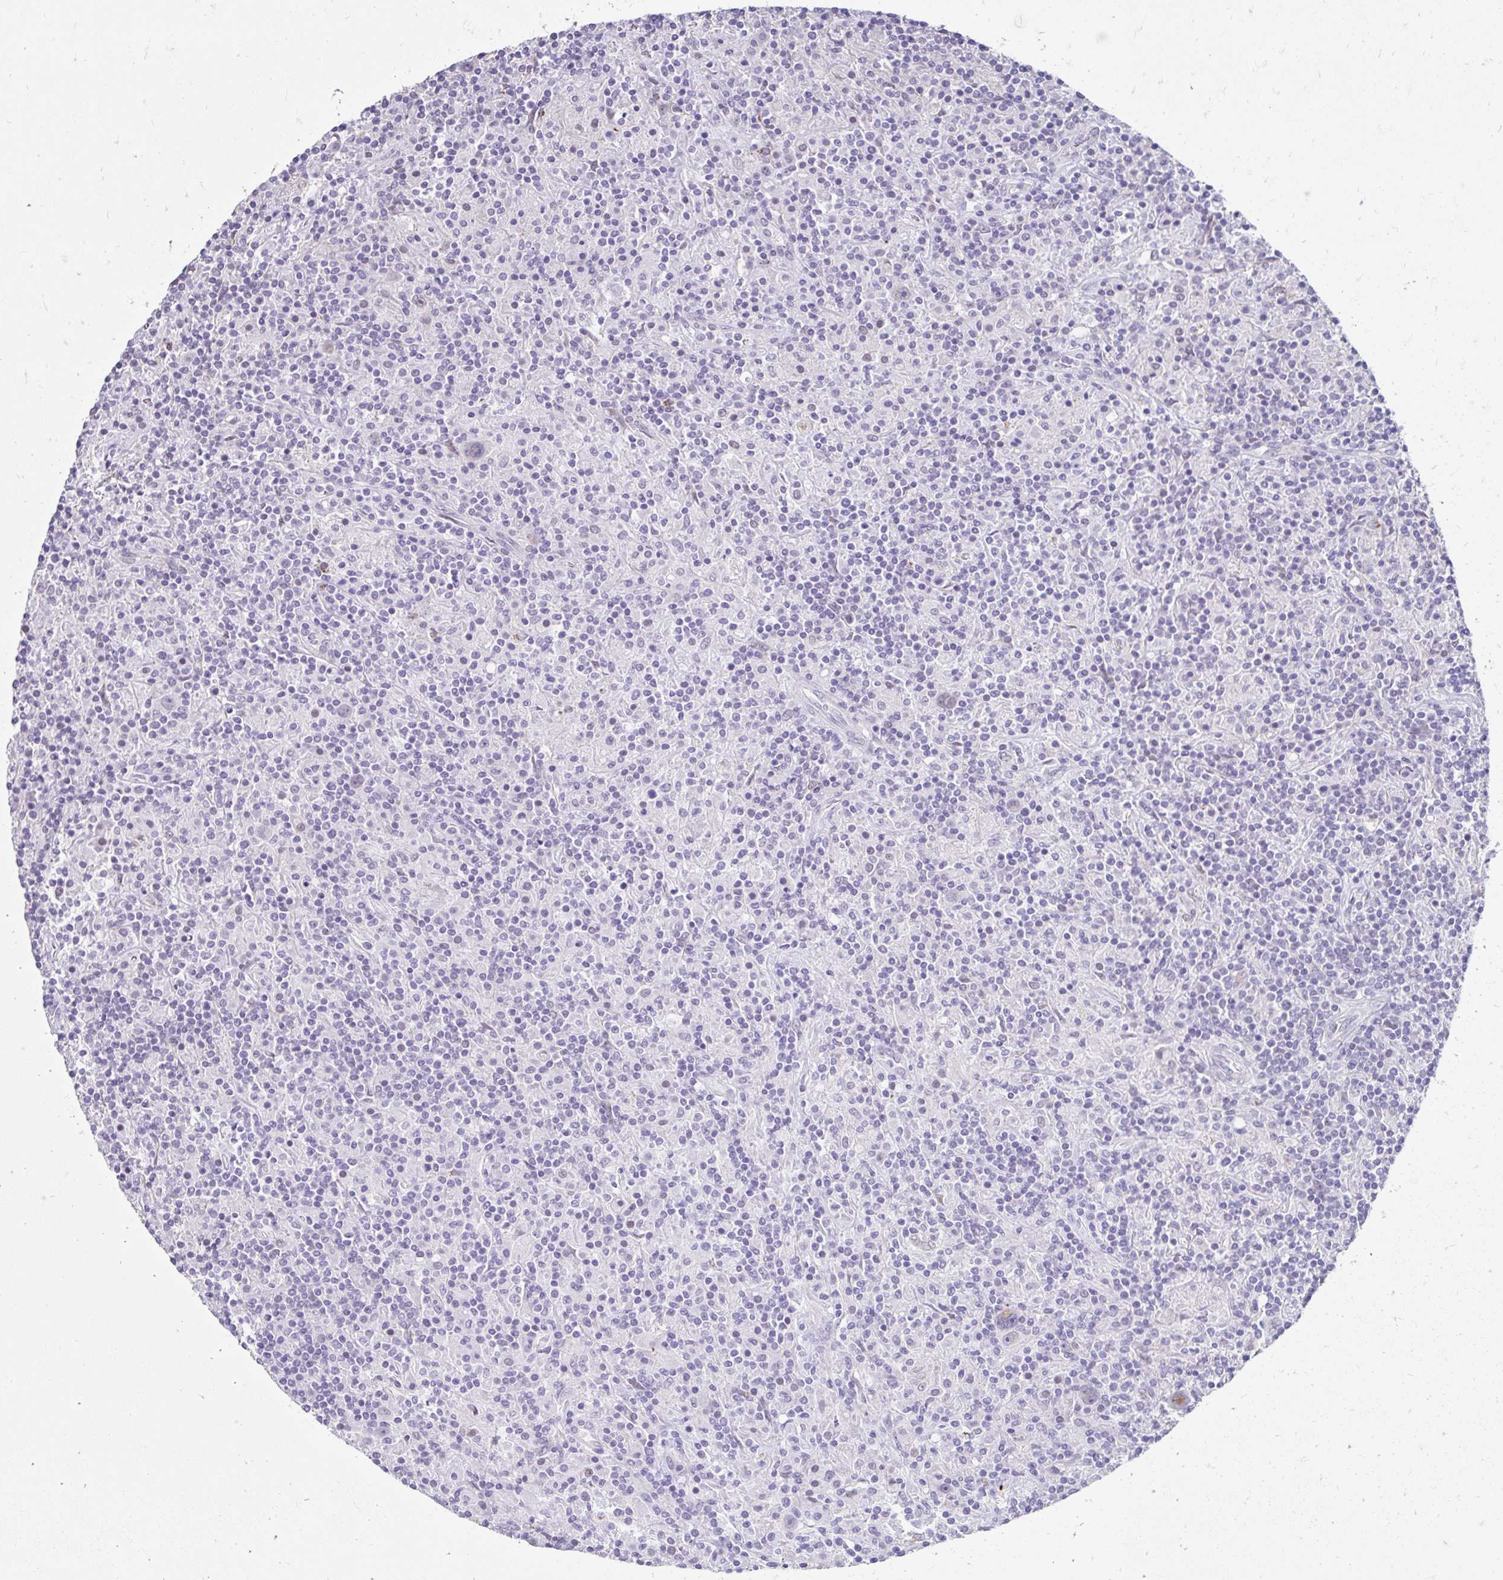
{"staining": {"intensity": "weak", "quantity": "<25%", "location": "cytoplasmic/membranous"}, "tissue": "lymphoma", "cell_type": "Tumor cells", "image_type": "cancer", "snomed": [{"axis": "morphology", "description": "Hodgkin's disease, NOS"}, {"axis": "topography", "description": "Lymph node"}], "caption": "A photomicrograph of human lymphoma is negative for staining in tumor cells. (DAB (3,3'-diaminobenzidine) IHC with hematoxylin counter stain).", "gene": "DCAF17", "patient": {"sex": "male", "age": 70}}